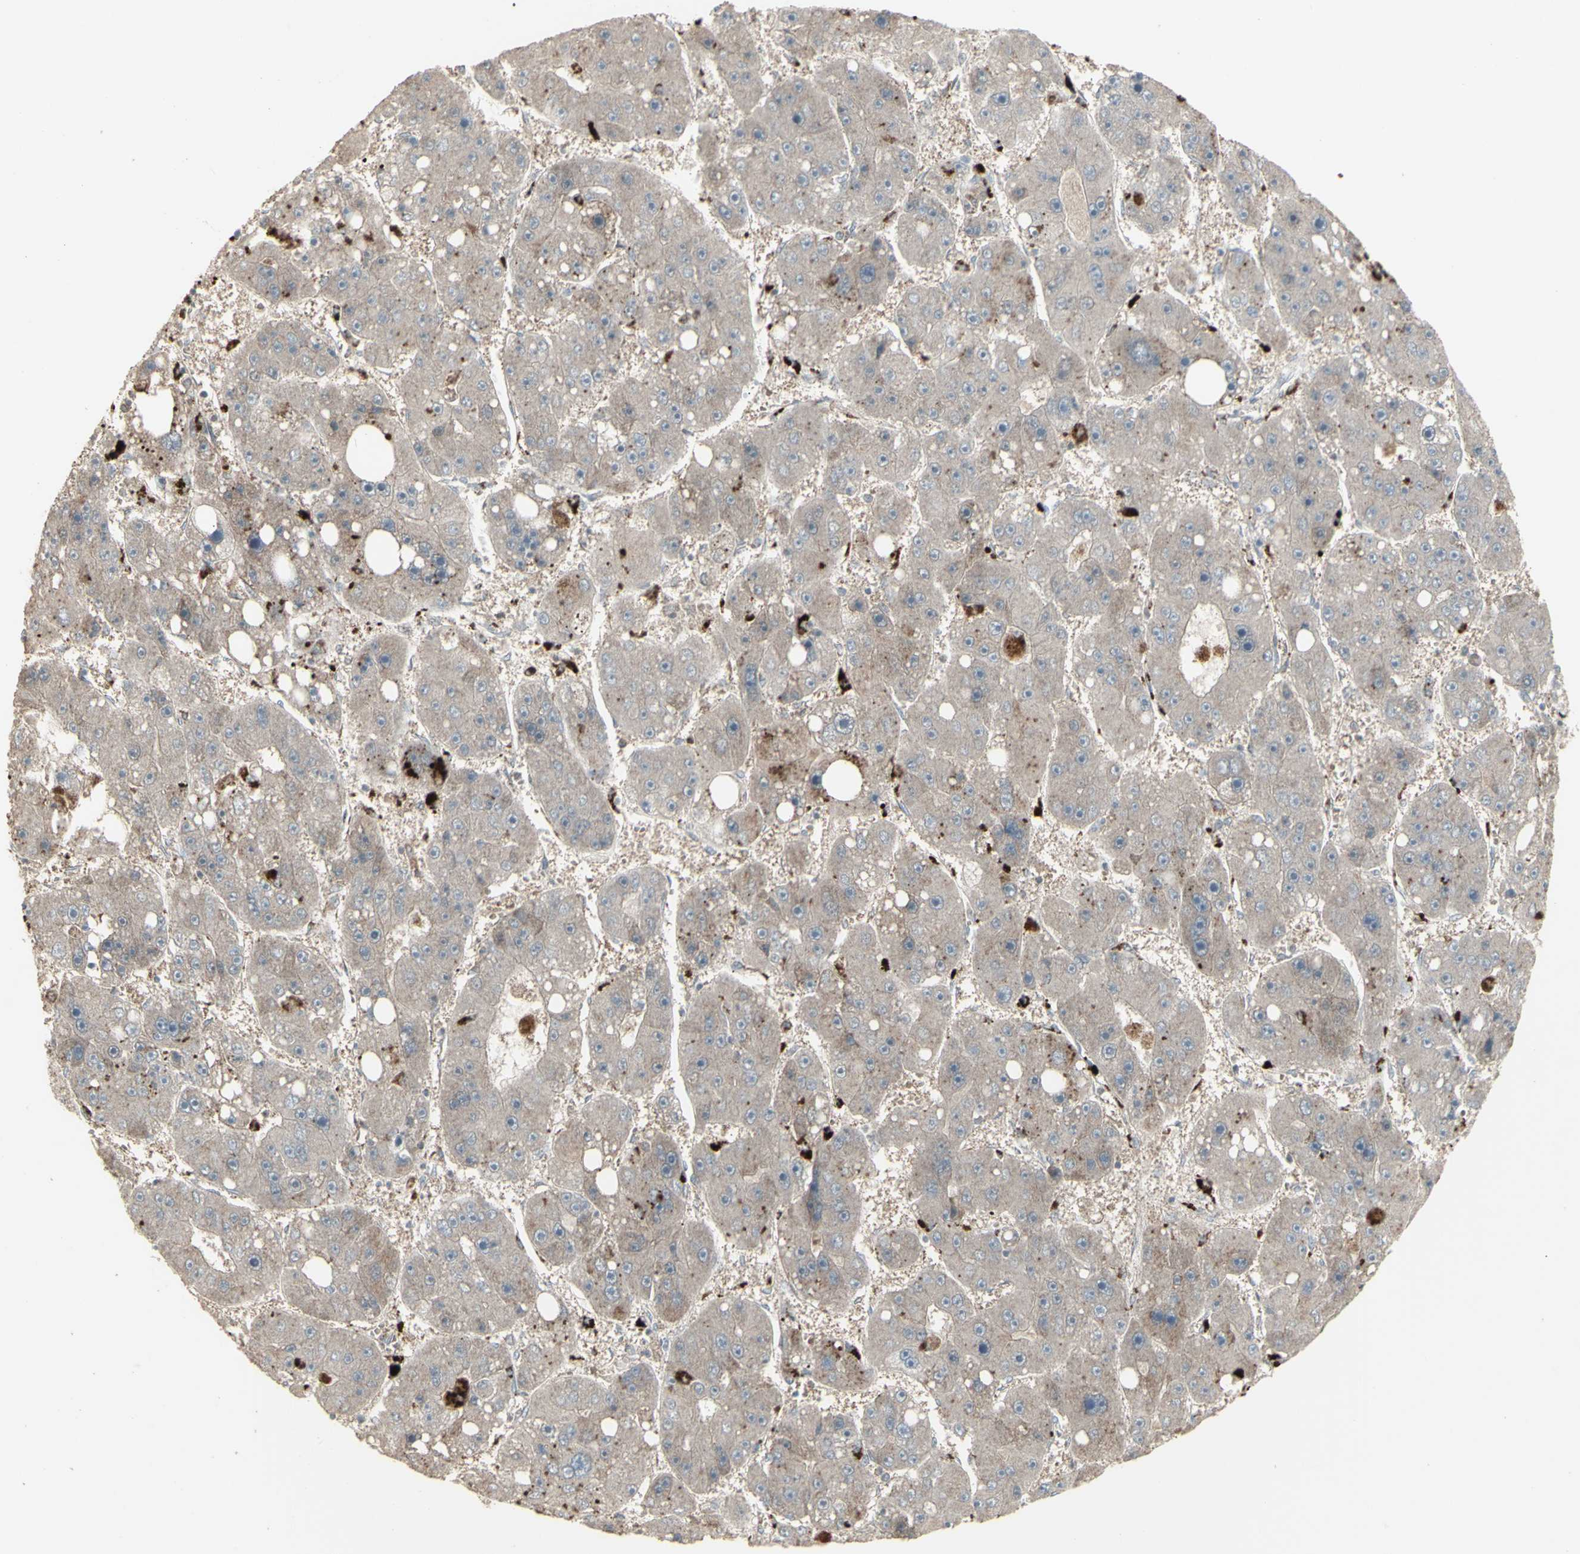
{"staining": {"intensity": "moderate", "quantity": ">75%", "location": "cytoplasmic/membranous"}, "tissue": "liver cancer", "cell_type": "Tumor cells", "image_type": "cancer", "snomed": [{"axis": "morphology", "description": "Carcinoma, Hepatocellular, NOS"}, {"axis": "topography", "description": "Liver"}], "caption": "About >75% of tumor cells in liver cancer (hepatocellular carcinoma) demonstrate moderate cytoplasmic/membranous protein positivity as visualized by brown immunohistochemical staining.", "gene": "RNASEL", "patient": {"sex": "female", "age": 61}}